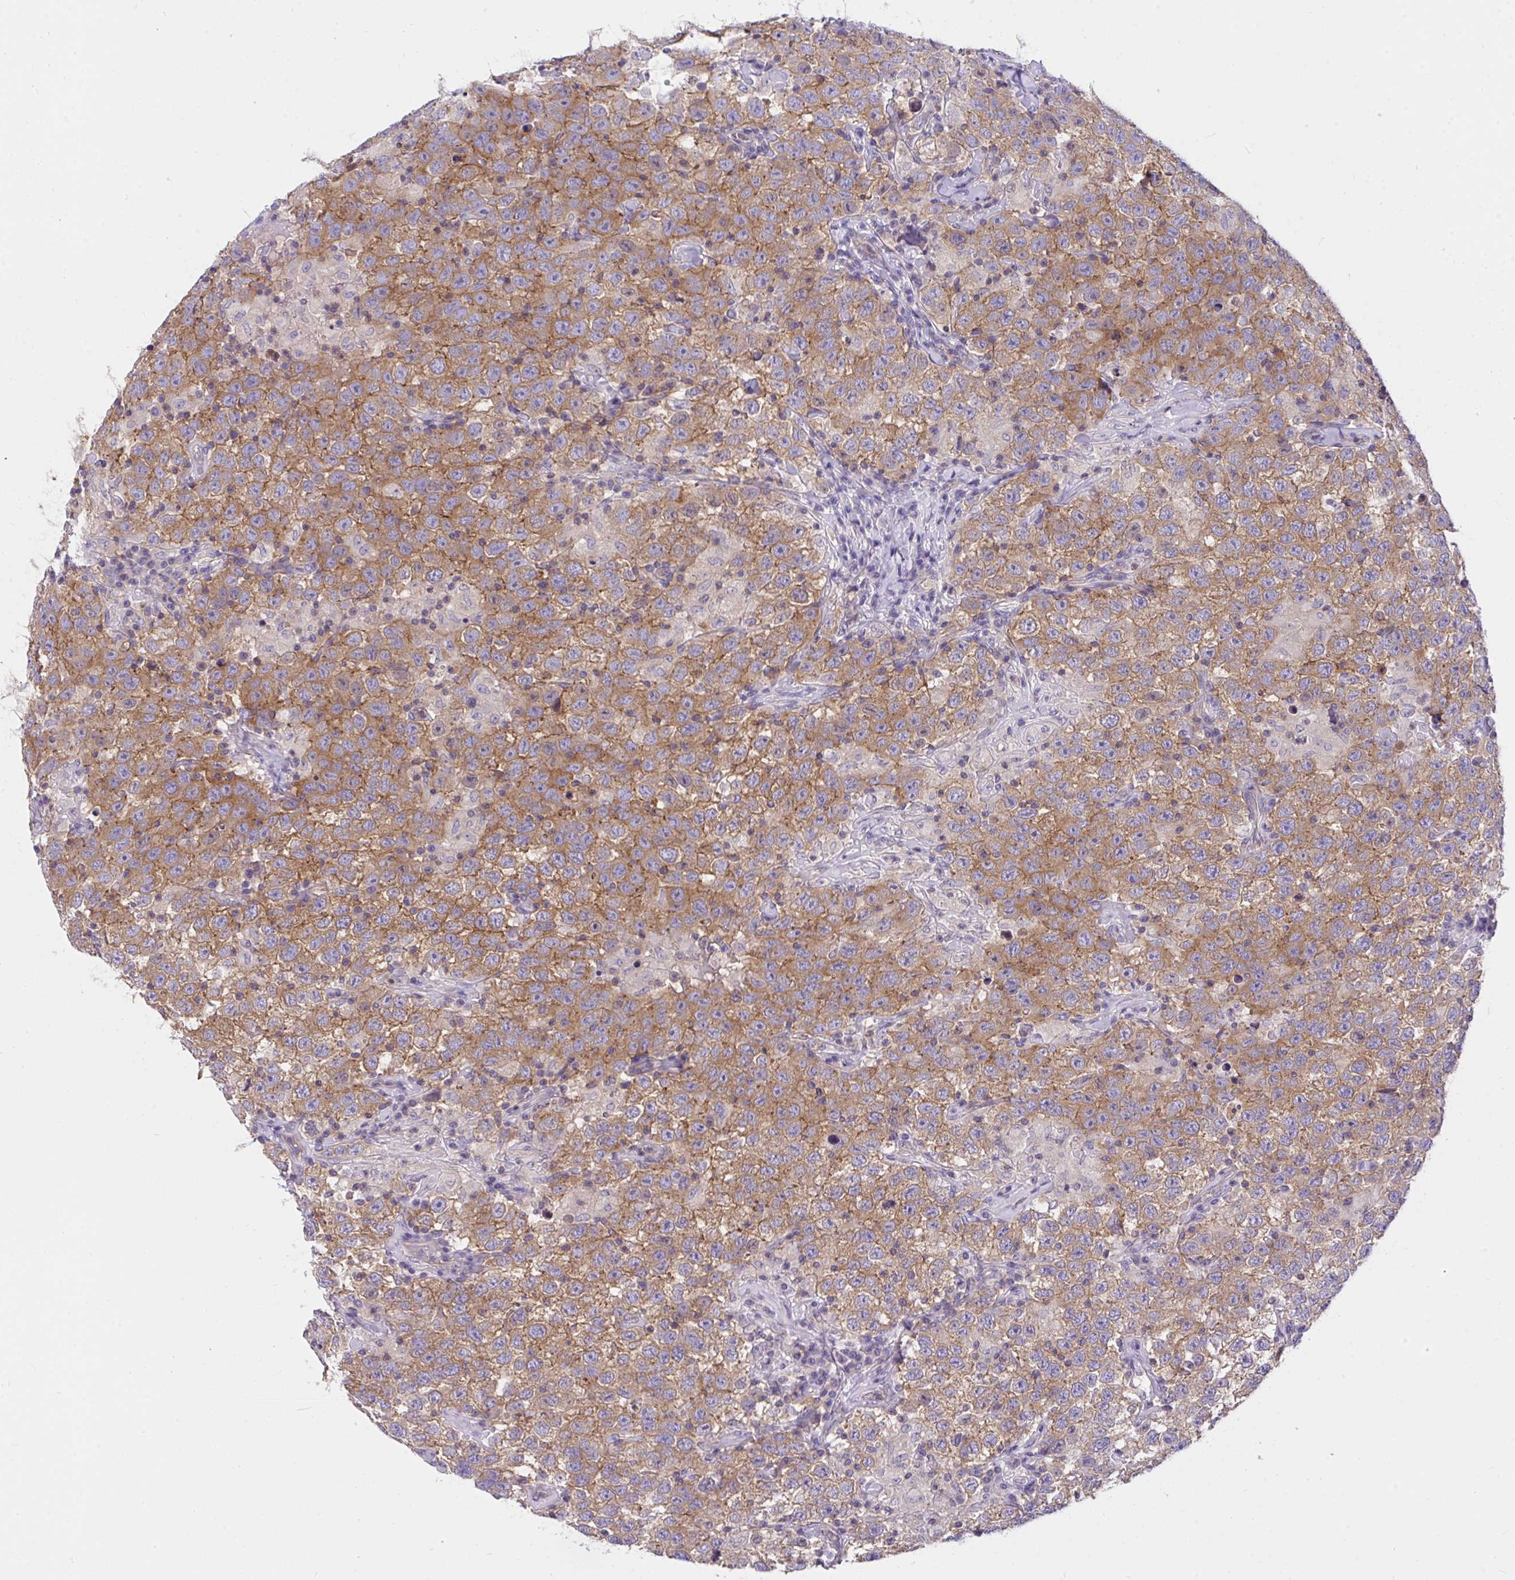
{"staining": {"intensity": "moderate", "quantity": ">75%", "location": "cytoplasmic/membranous"}, "tissue": "testis cancer", "cell_type": "Tumor cells", "image_type": "cancer", "snomed": [{"axis": "morphology", "description": "Seminoma, NOS"}, {"axis": "topography", "description": "Testis"}], "caption": "Immunohistochemical staining of human testis seminoma displays medium levels of moderate cytoplasmic/membranous protein expression in approximately >75% of tumor cells. (DAB IHC, brown staining for protein, blue staining for nuclei).", "gene": "TLN2", "patient": {"sex": "male", "age": 41}}